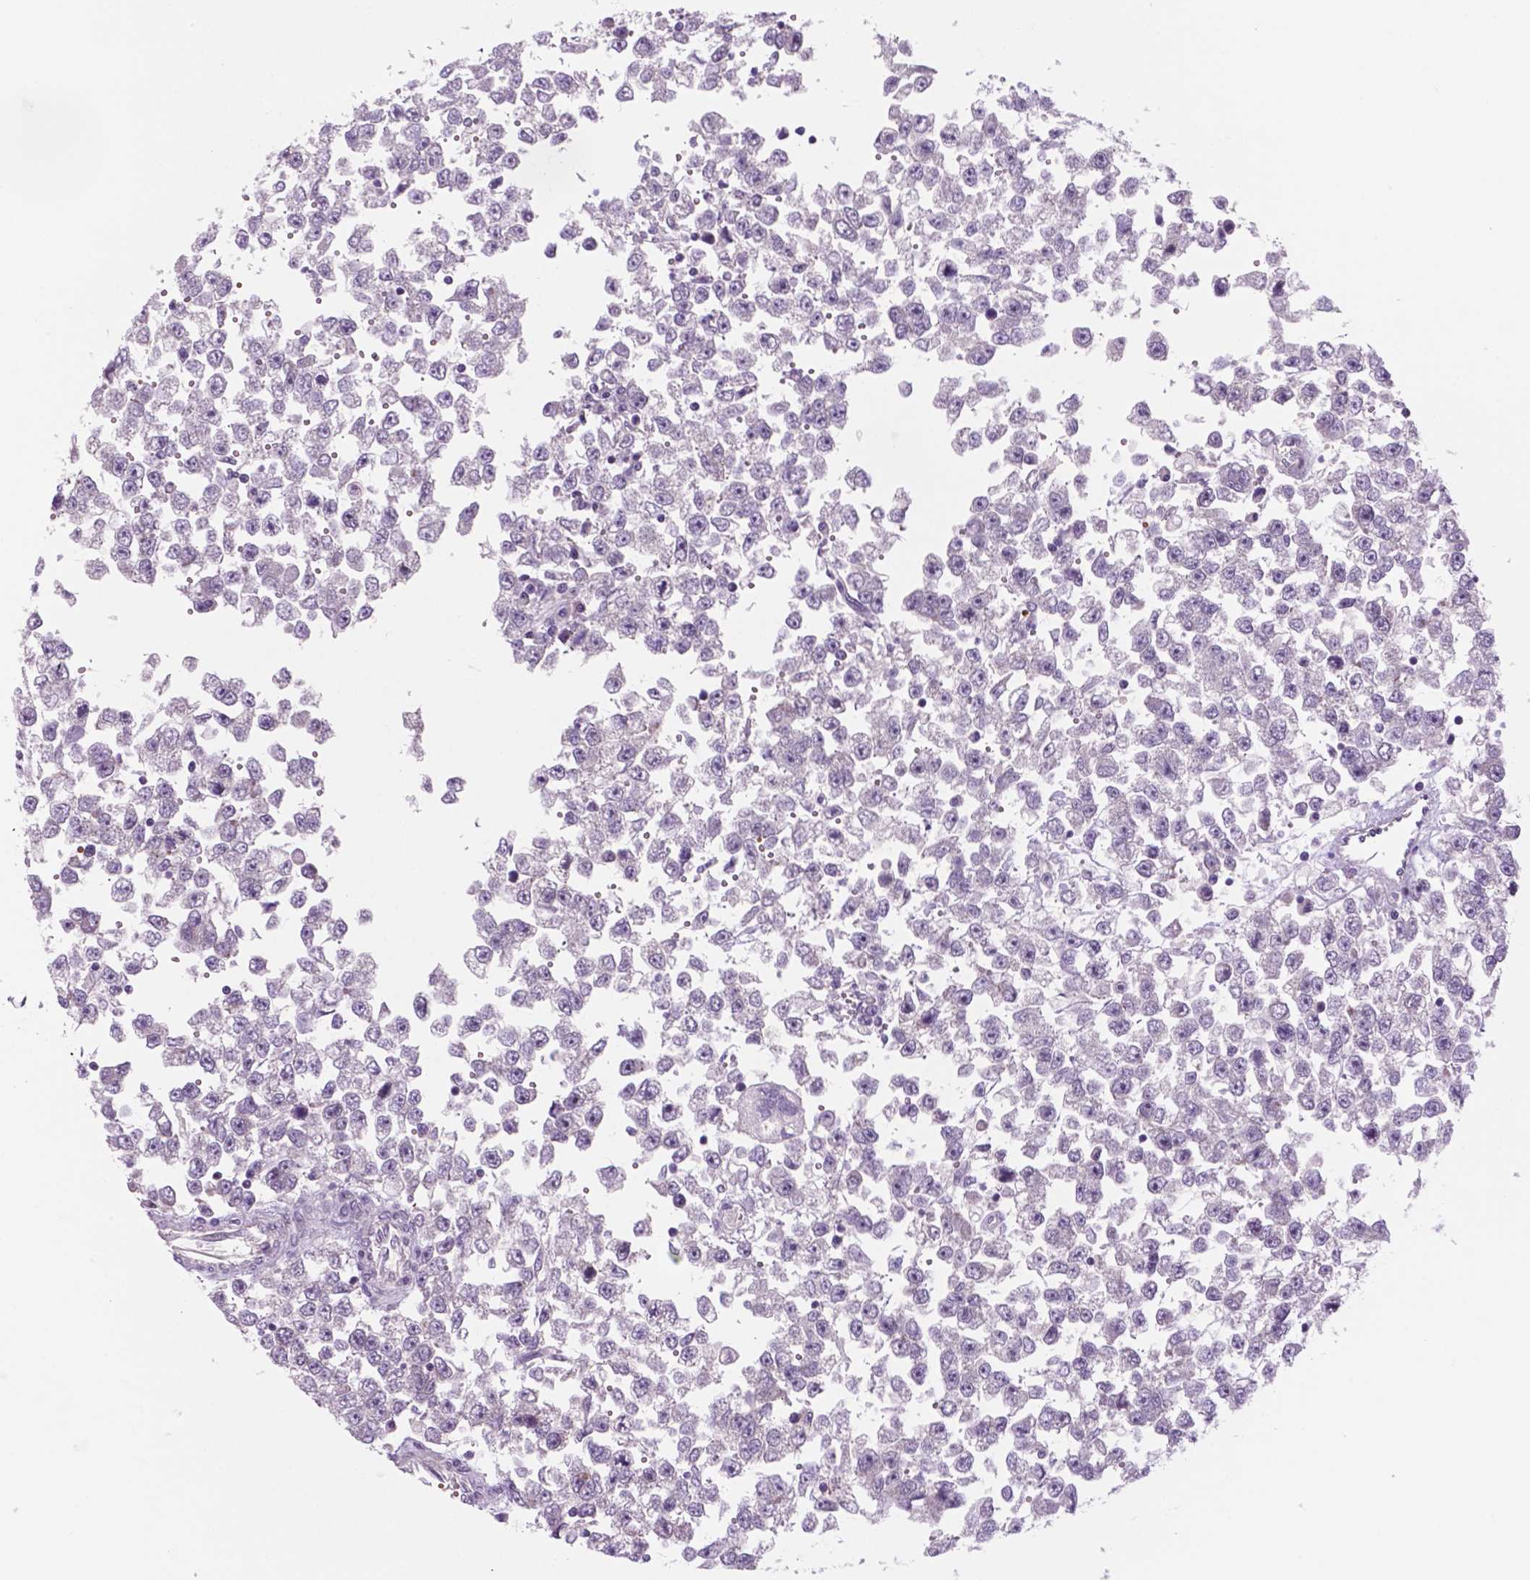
{"staining": {"intensity": "negative", "quantity": "none", "location": "none"}, "tissue": "testis cancer", "cell_type": "Tumor cells", "image_type": "cancer", "snomed": [{"axis": "morphology", "description": "Seminoma, NOS"}, {"axis": "topography", "description": "Testis"}], "caption": "Tumor cells show no significant staining in testis cancer. The staining was performed using DAB to visualize the protein expression in brown, while the nuclei were stained in blue with hematoxylin (Magnification: 20x).", "gene": "RND3", "patient": {"sex": "male", "age": 34}}